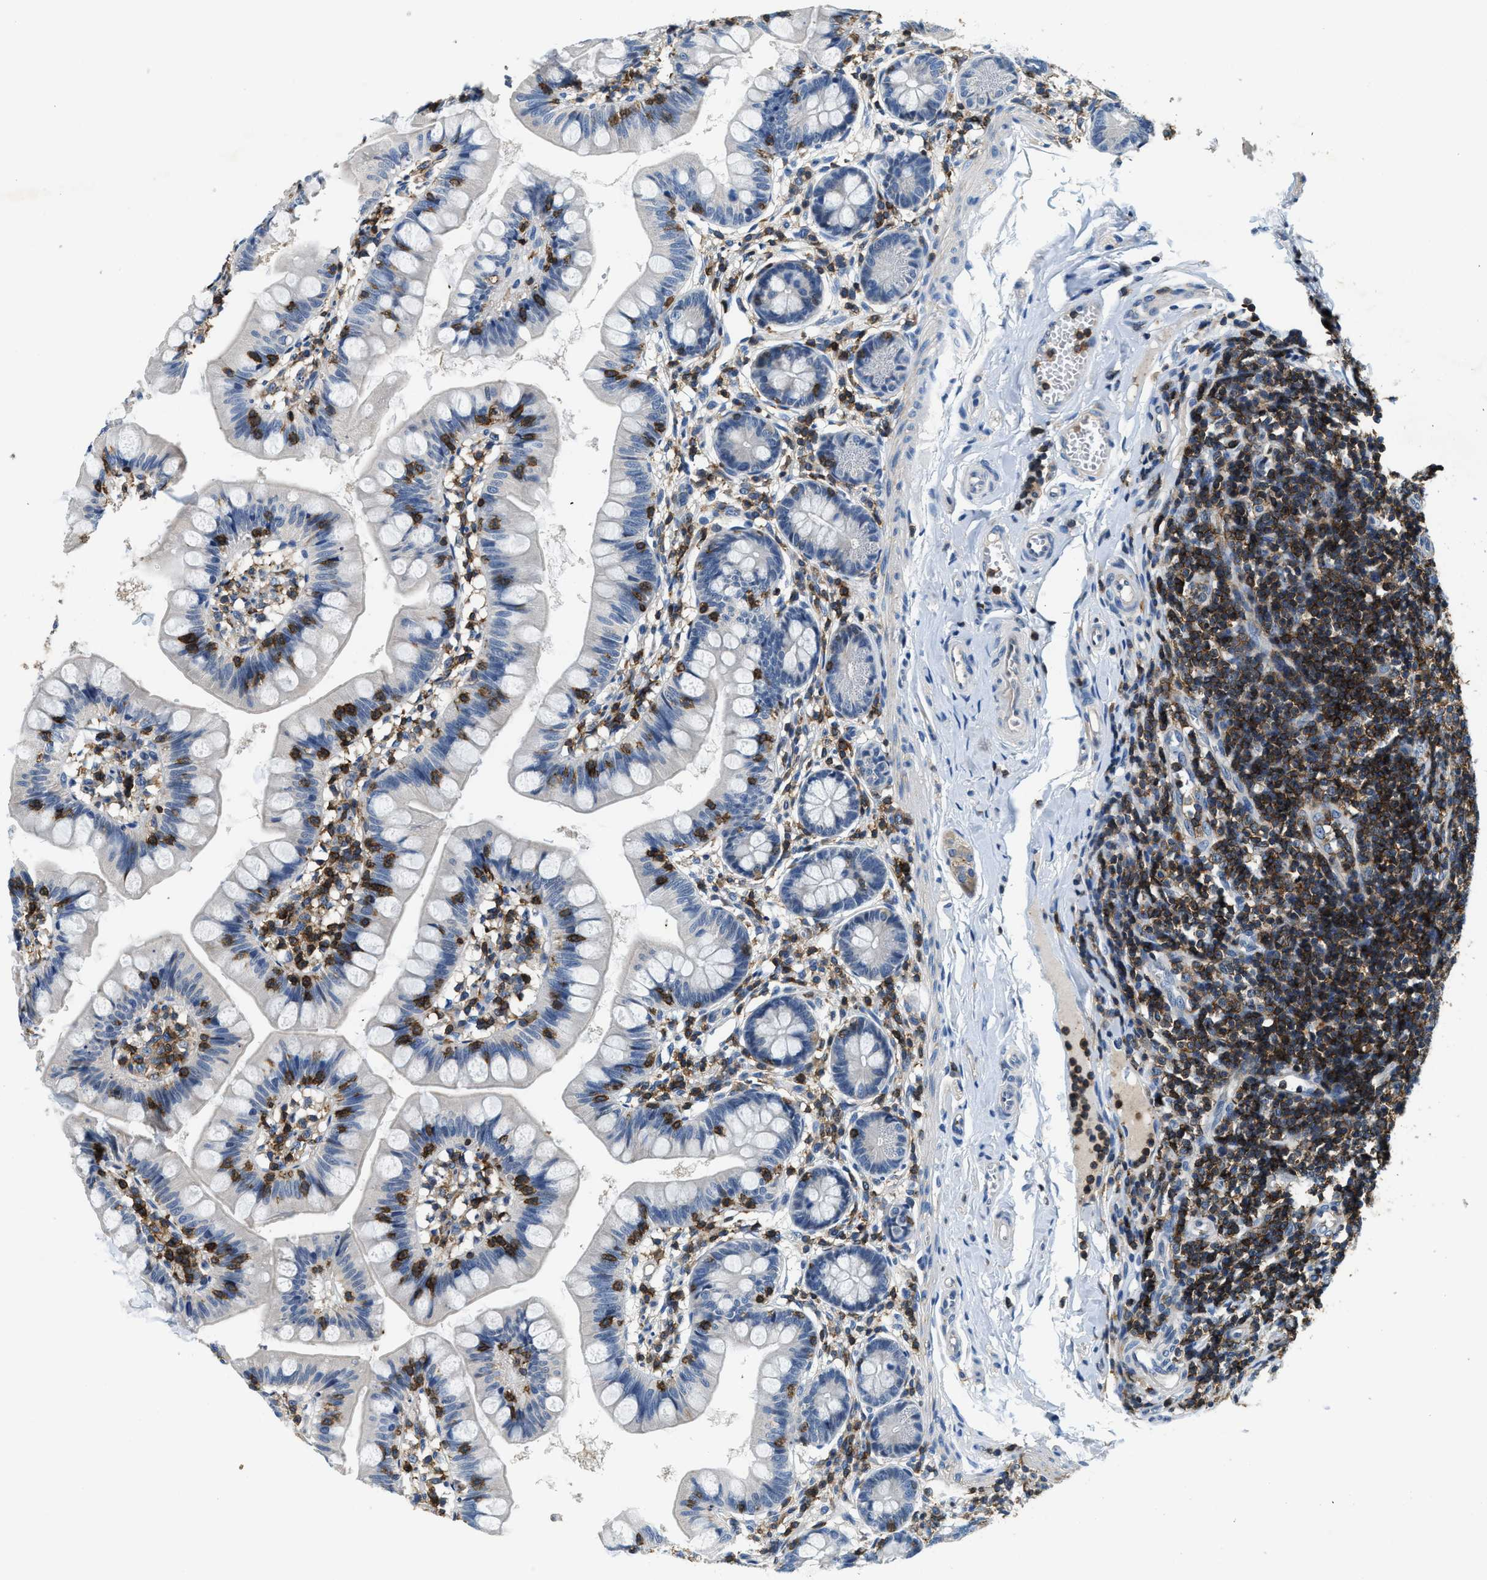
{"staining": {"intensity": "negative", "quantity": "none", "location": "none"}, "tissue": "small intestine", "cell_type": "Glandular cells", "image_type": "normal", "snomed": [{"axis": "morphology", "description": "Normal tissue, NOS"}, {"axis": "topography", "description": "Small intestine"}], "caption": "This micrograph is of unremarkable small intestine stained with immunohistochemistry to label a protein in brown with the nuclei are counter-stained blue. There is no positivity in glandular cells.", "gene": "MYO1G", "patient": {"sex": "male", "age": 7}}